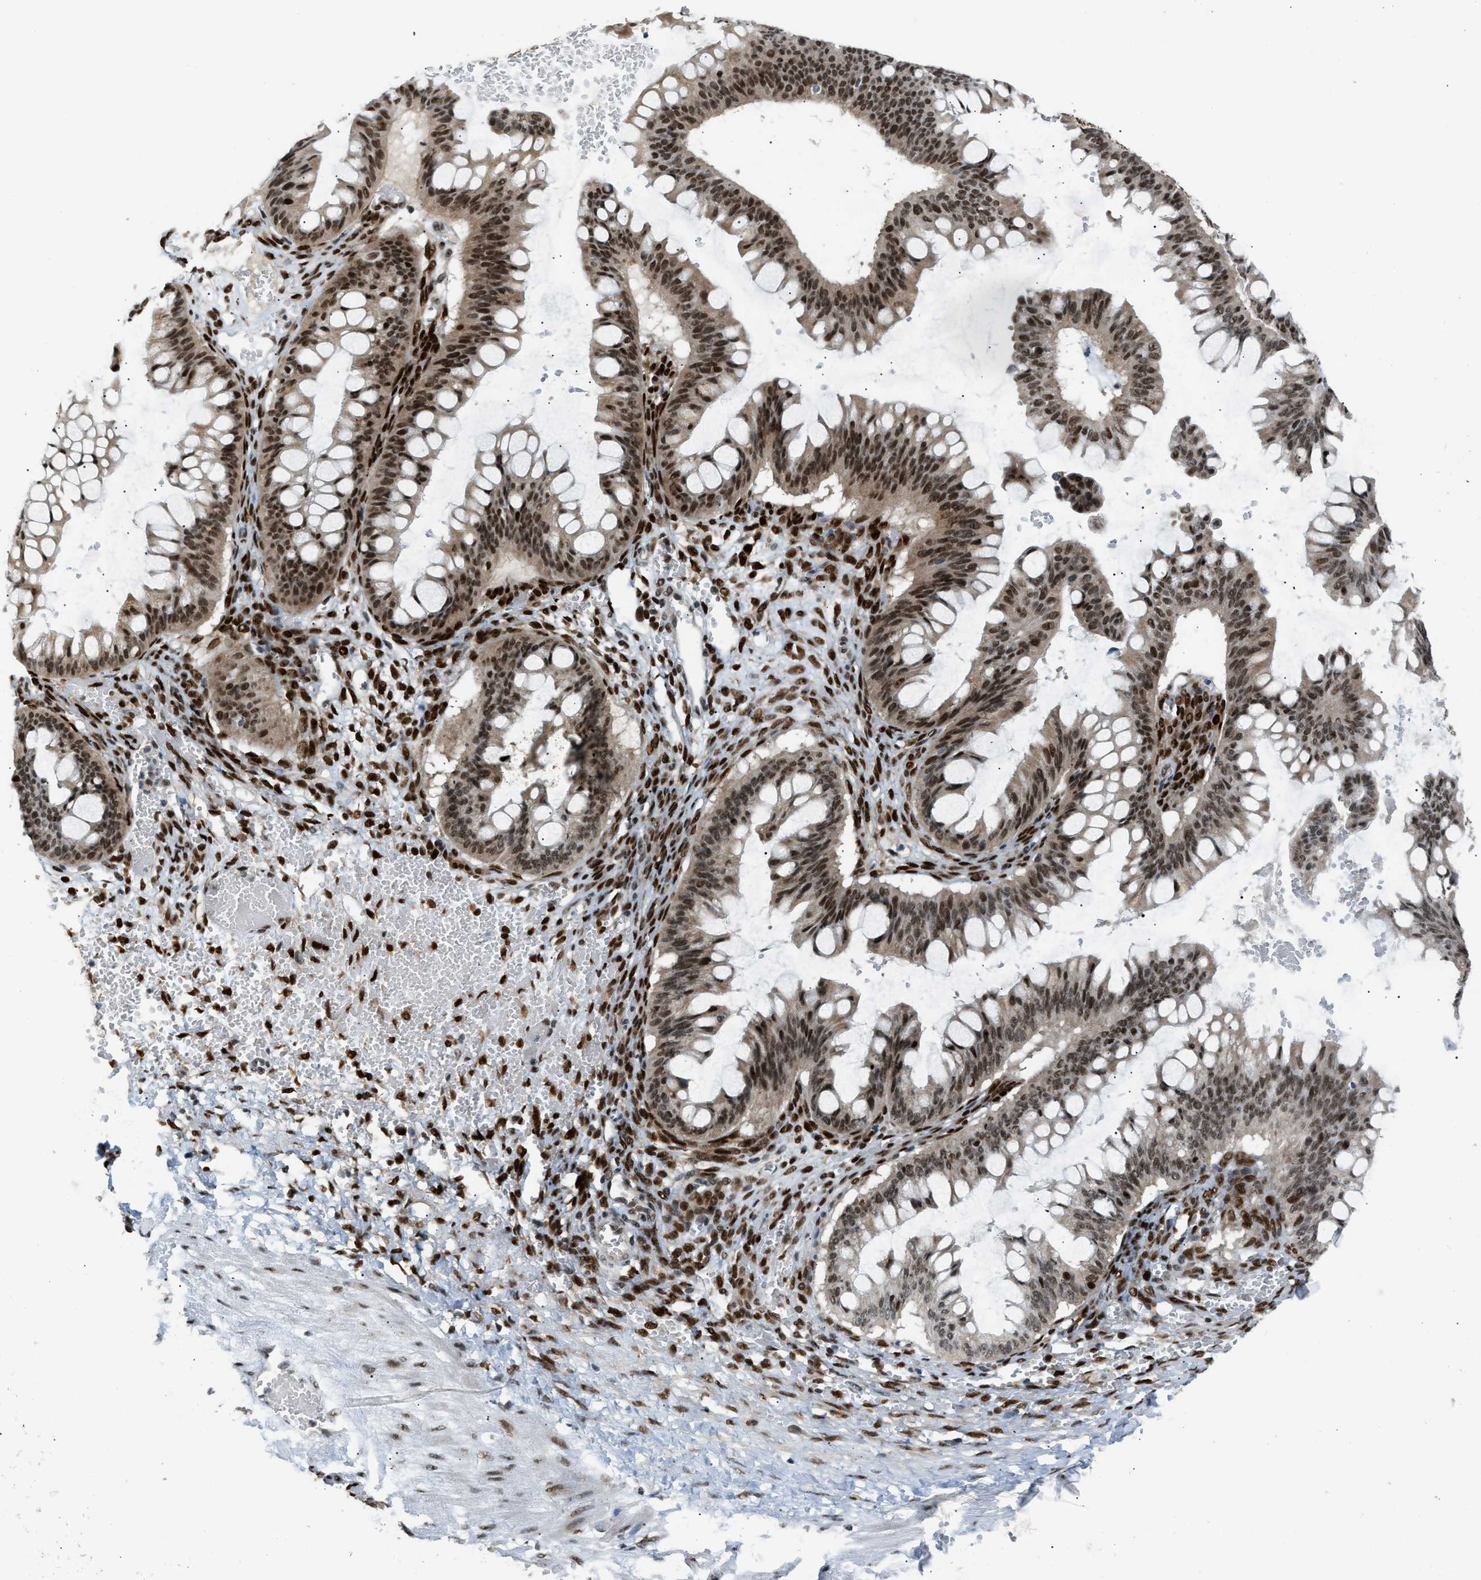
{"staining": {"intensity": "strong", "quantity": ">75%", "location": "nuclear"}, "tissue": "ovarian cancer", "cell_type": "Tumor cells", "image_type": "cancer", "snomed": [{"axis": "morphology", "description": "Cystadenocarcinoma, mucinous, NOS"}, {"axis": "topography", "description": "Ovary"}], "caption": "This micrograph demonstrates IHC staining of mucinous cystadenocarcinoma (ovarian), with high strong nuclear expression in approximately >75% of tumor cells.", "gene": "SSBP2", "patient": {"sex": "female", "age": 73}}